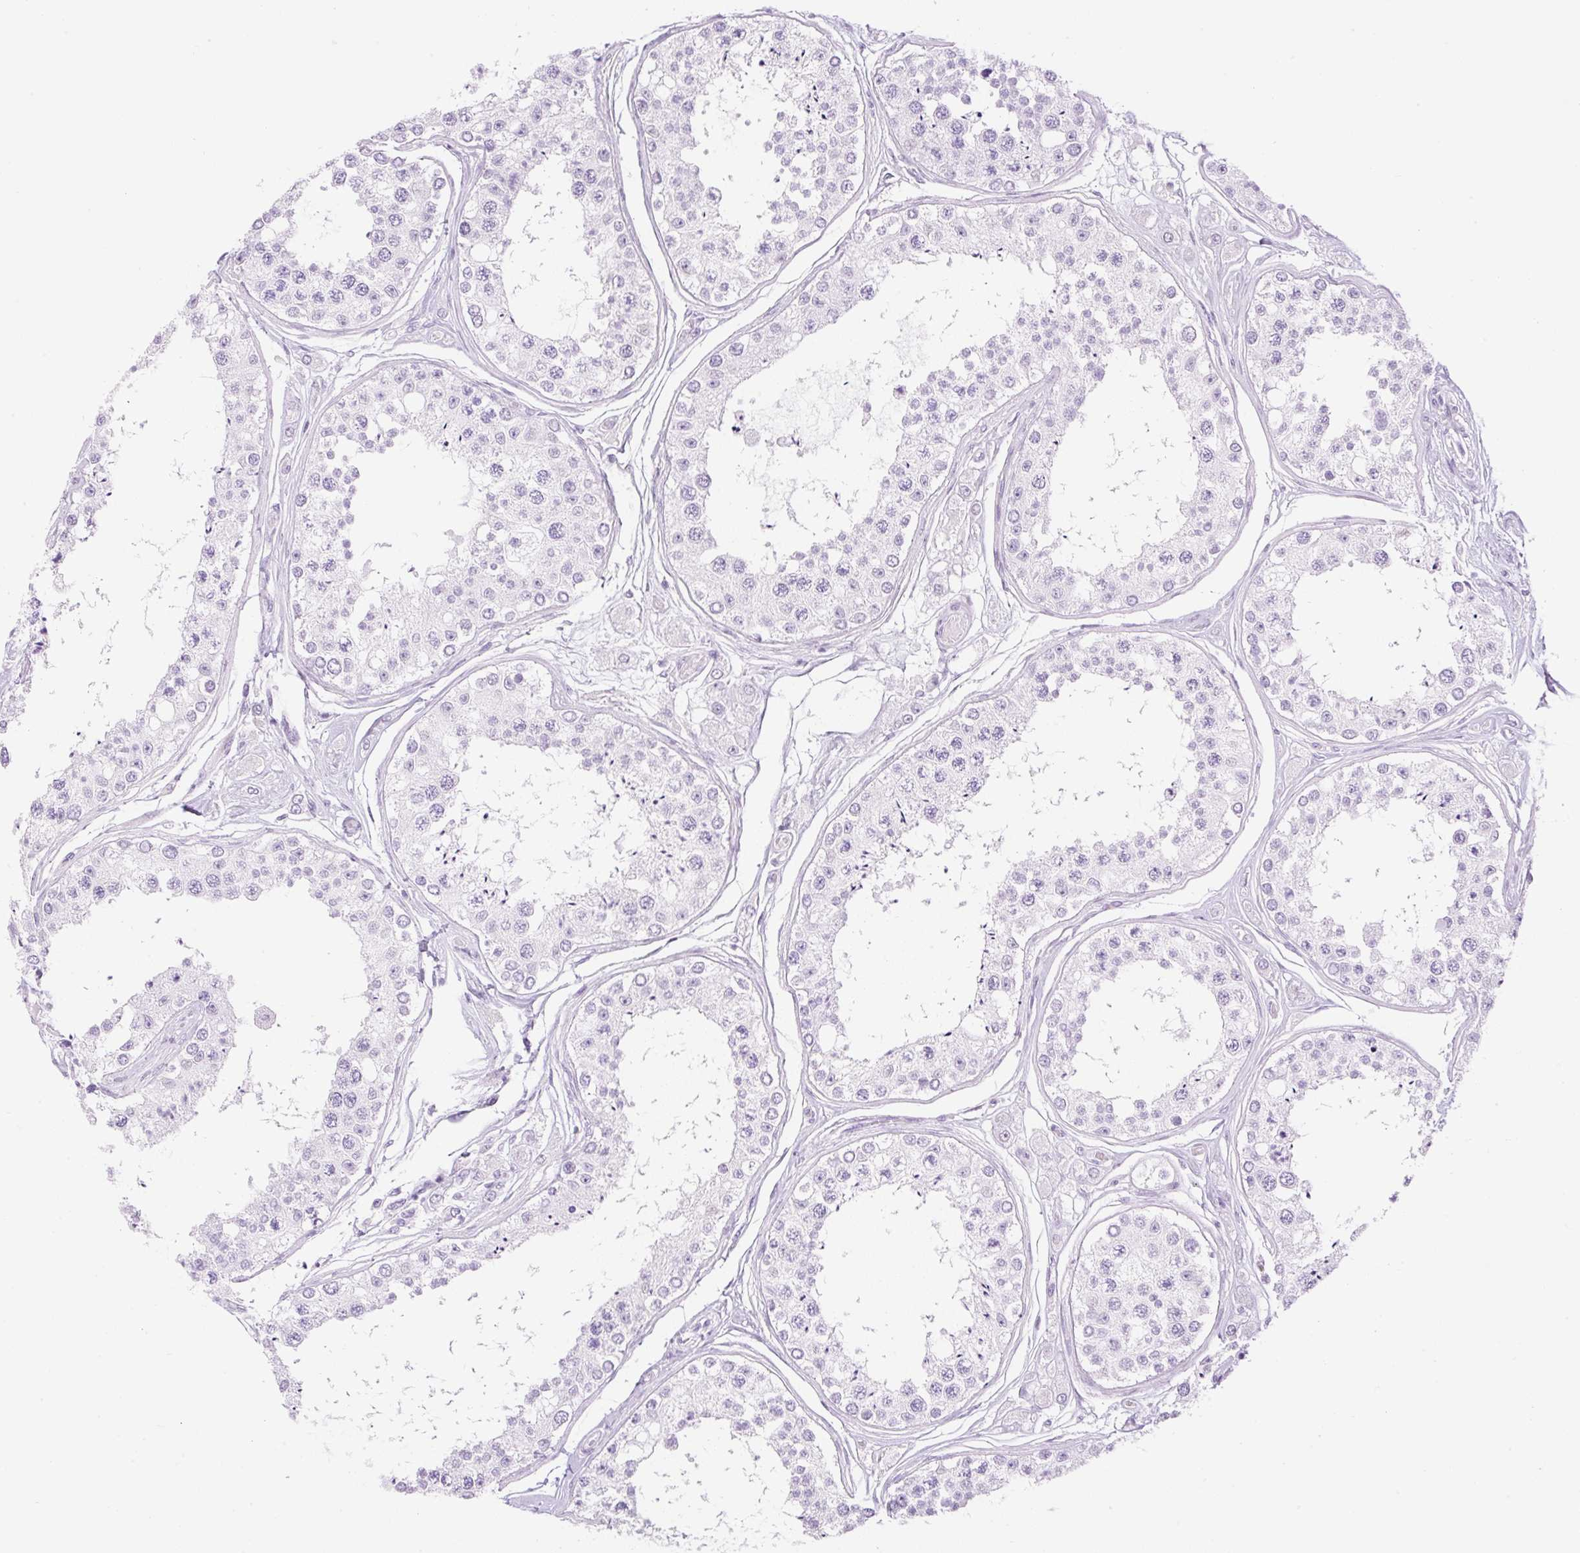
{"staining": {"intensity": "negative", "quantity": "none", "location": "none"}, "tissue": "testis", "cell_type": "Cells in seminiferous ducts", "image_type": "normal", "snomed": [{"axis": "morphology", "description": "Normal tissue, NOS"}, {"axis": "topography", "description": "Testis"}], "caption": "Benign testis was stained to show a protein in brown. There is no significant staining in cells in seminiferous ducts. The staining was performed using DAB (3,3'-diaminobenzidine) to visualize the protein expression in brown, while the nuclei were stained in blue with hematoxylin (Magnification: 20x).", "gene": "SPRR4", "patient": {"sex": "male", "age": 25}}